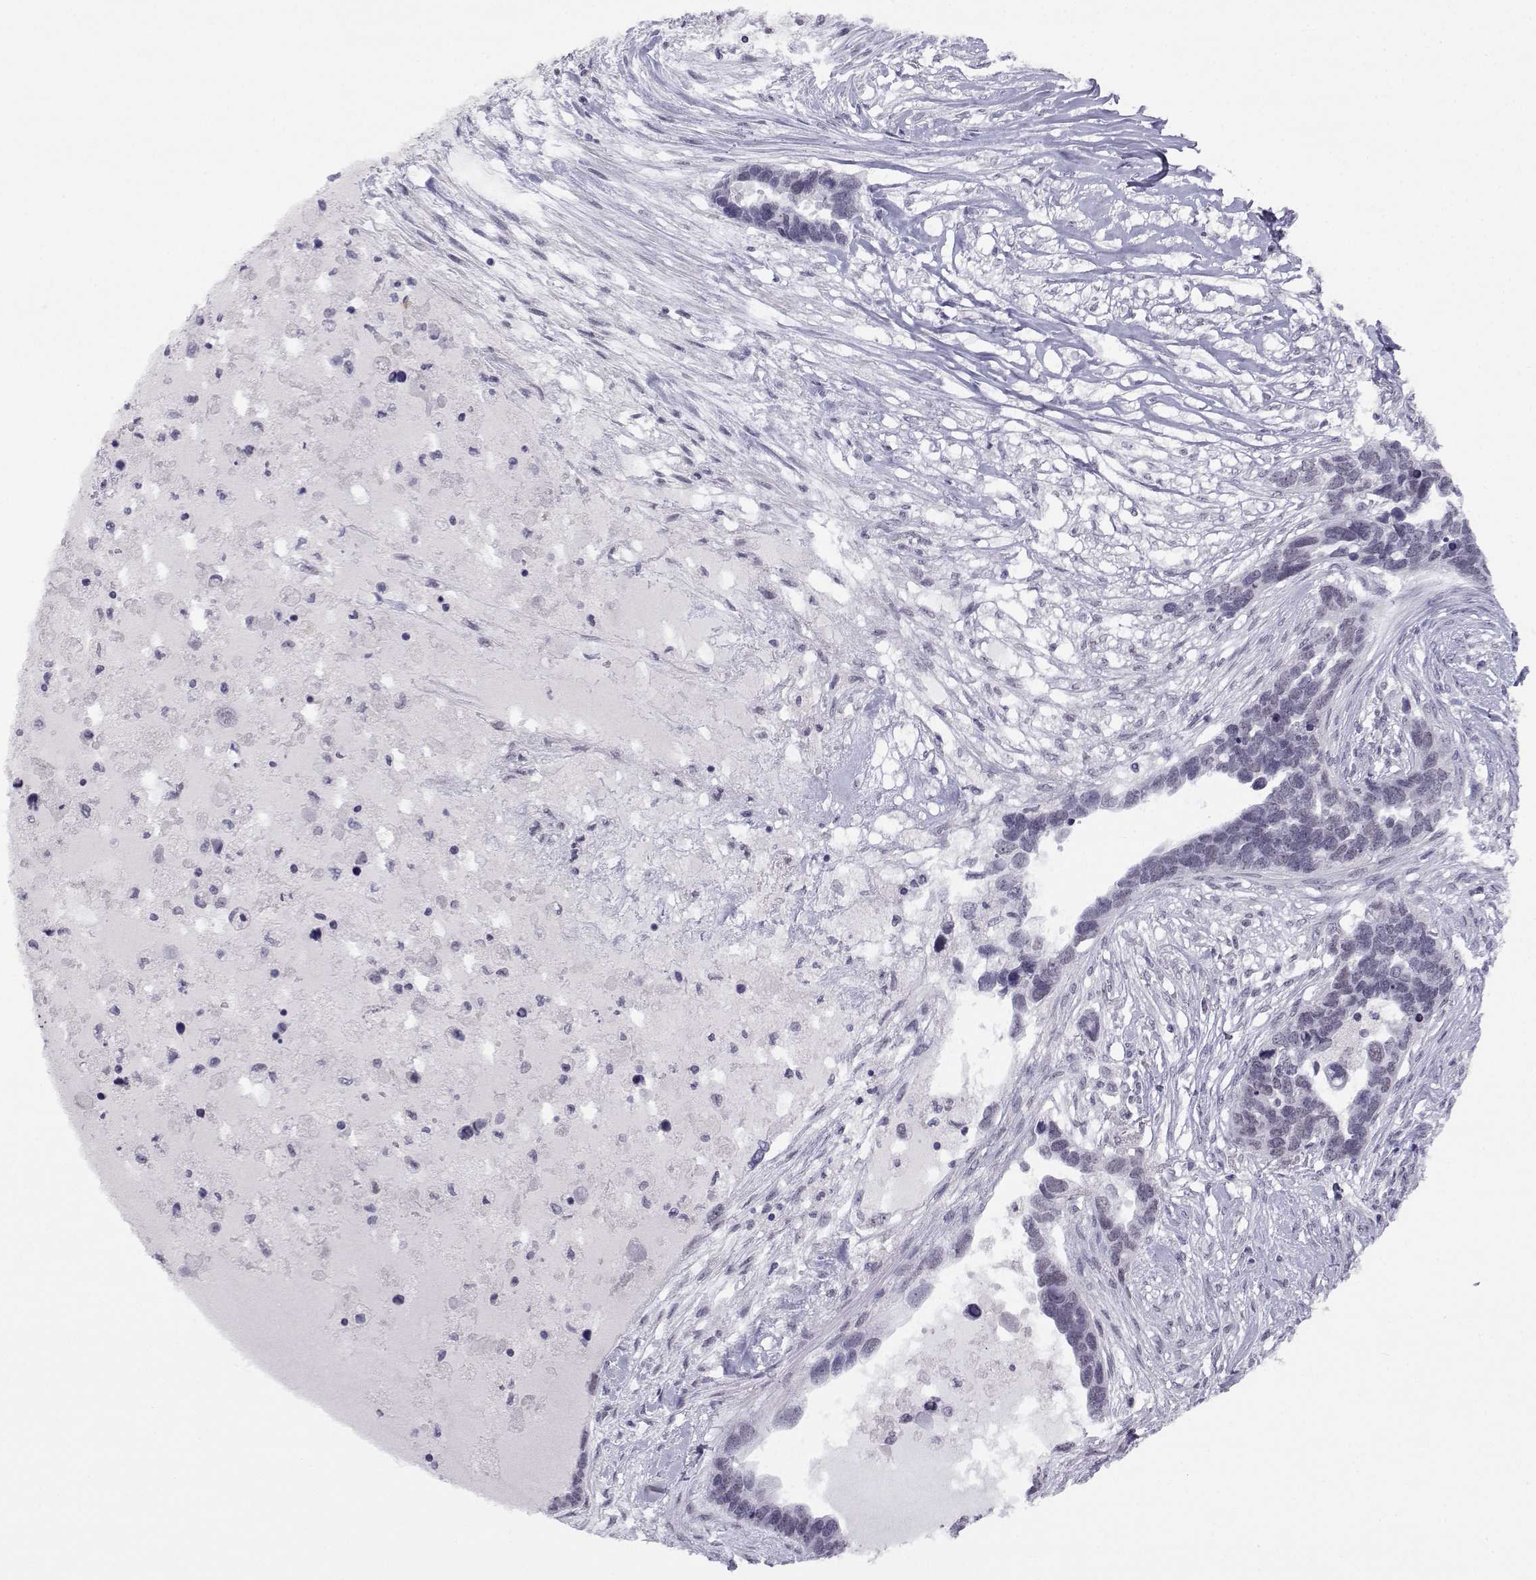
{"staining": {"intensity": "negative", "quantity": "none", "location": "none"}, "tissue": "ovarian cancer", "cell_type": "Tumor cells", "image_type": "cancer", "snomed": [{"axis": "morphology", "description": "Cystadenocarcinoma, serous, NOS"}, {"axis": "topography", "description": "Ovary"}], "caption": "Photomicrograph shows no significant protein staining in tumor cells of ovarian cancer.", "gene": "MED26", "patient": {"sex": "female", "age": 54}}